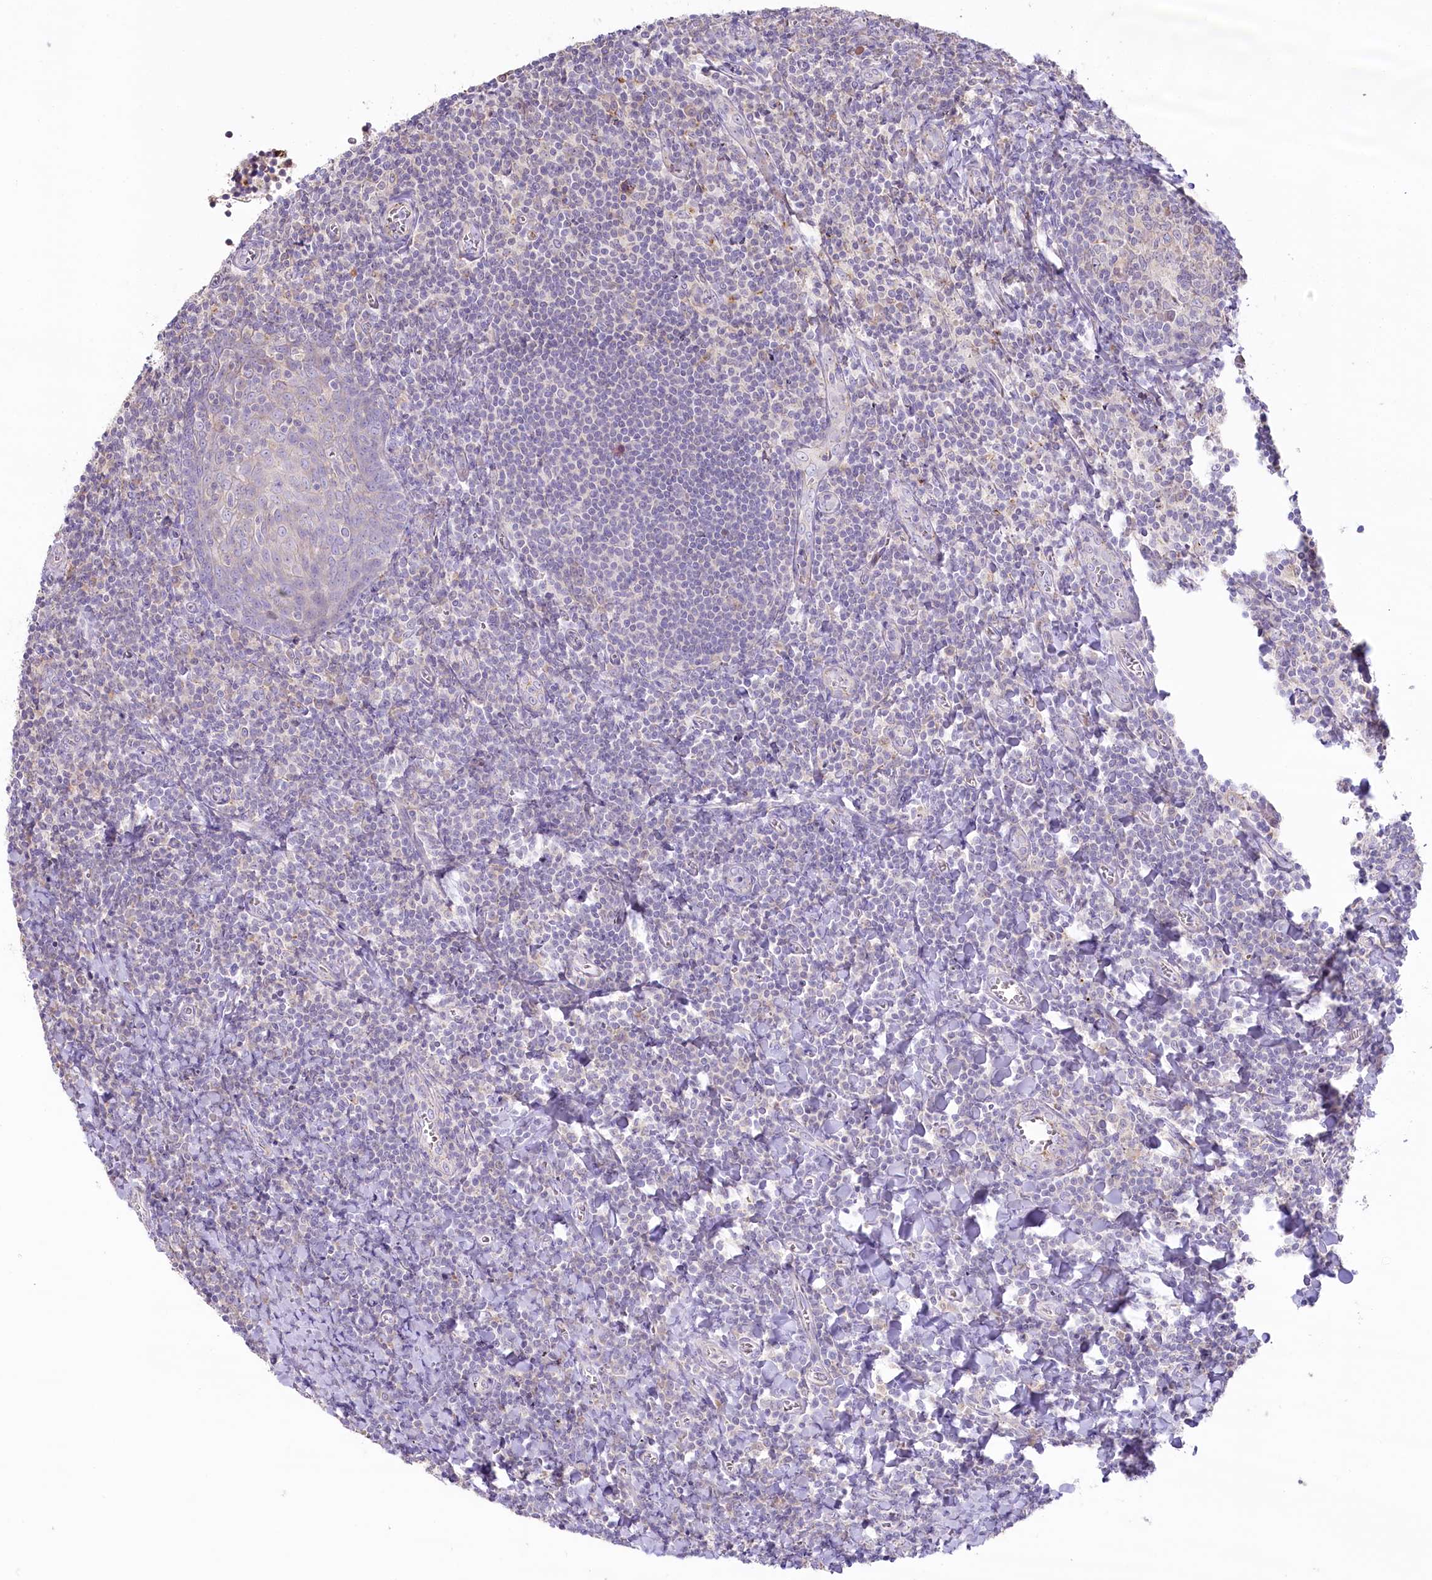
{"staining": {"intensity": "negative", "quantity": "none", "location": "none"}, "tissue": "tonsil", "cell_type": "Germinal center cells", "image_type": "normal", "snomed": [{"axis": "morphology", "description": "Normal tissue, NOS"}, {"axis": "topography", "description": "Tonsil"}], "caption": "Immunohistochemistry (IHC) of unremarkable human tonsil reveals no staining in germinal center cells.", "gene": "SLC6A11", "patient": {"sex": "male", "age": 27}}